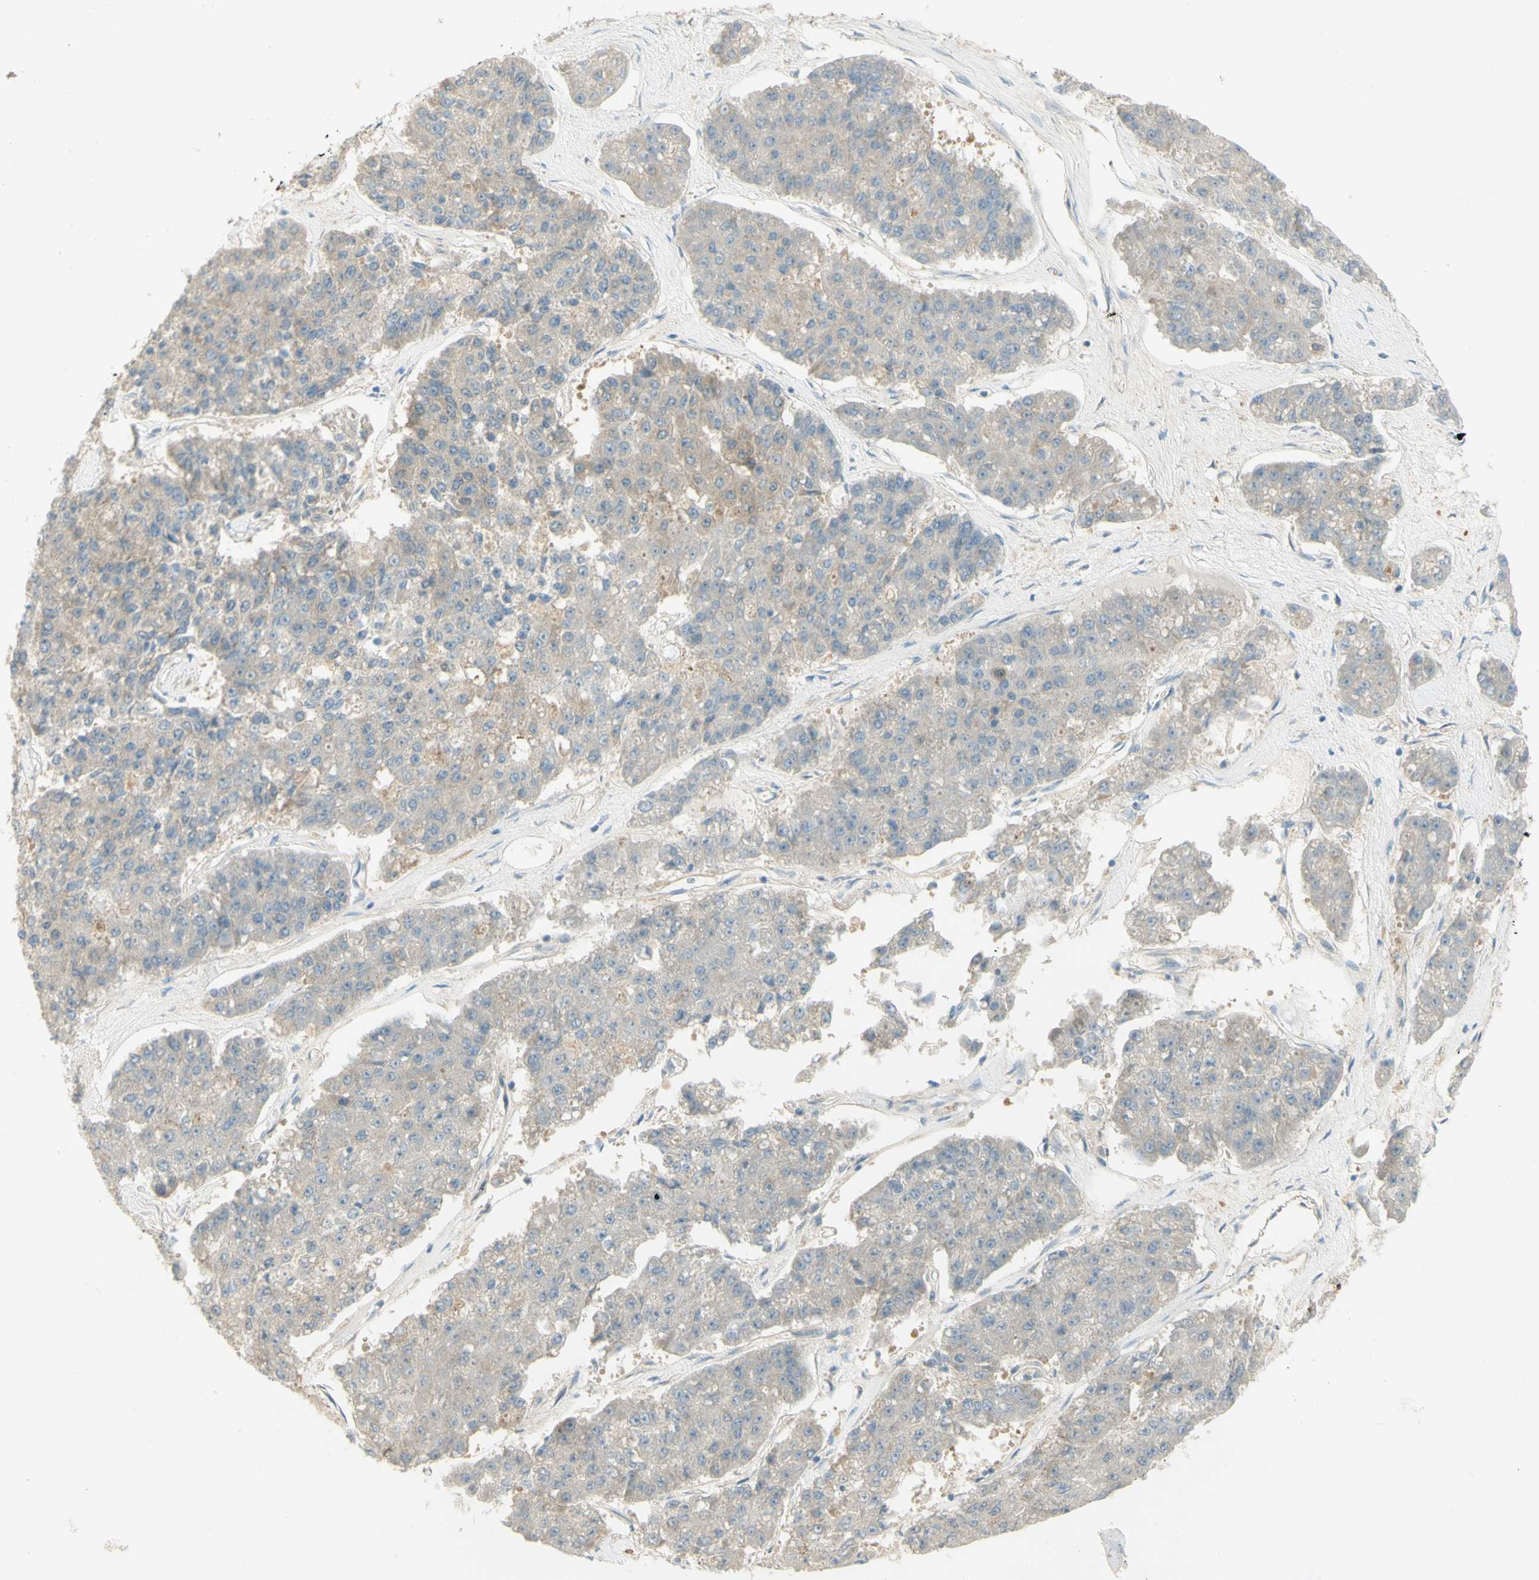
{"staining": {"intensity": "weak", "quantity": "25%-75%", "location": "cytoplasmic/membranous"}, "tissue": "pancreatic cancer", "cell_type": "Tumor cells", "image_type": "cancer", "snomed": [{"axis": "morphology", "description": "Adenocarcinoma, NOS"}, {"axis": "topography", "description": "Pancreas"}], "caption": "Weak cytoplasmic/membranous positivity for a protein is present in about 25%-75% of tumor cells of pancreatic cancer (adenocarcinoma) using immunohistochemistry (IHC).", "gene": "GCNT3", "patient": {"sex": "male", "age": 50}}